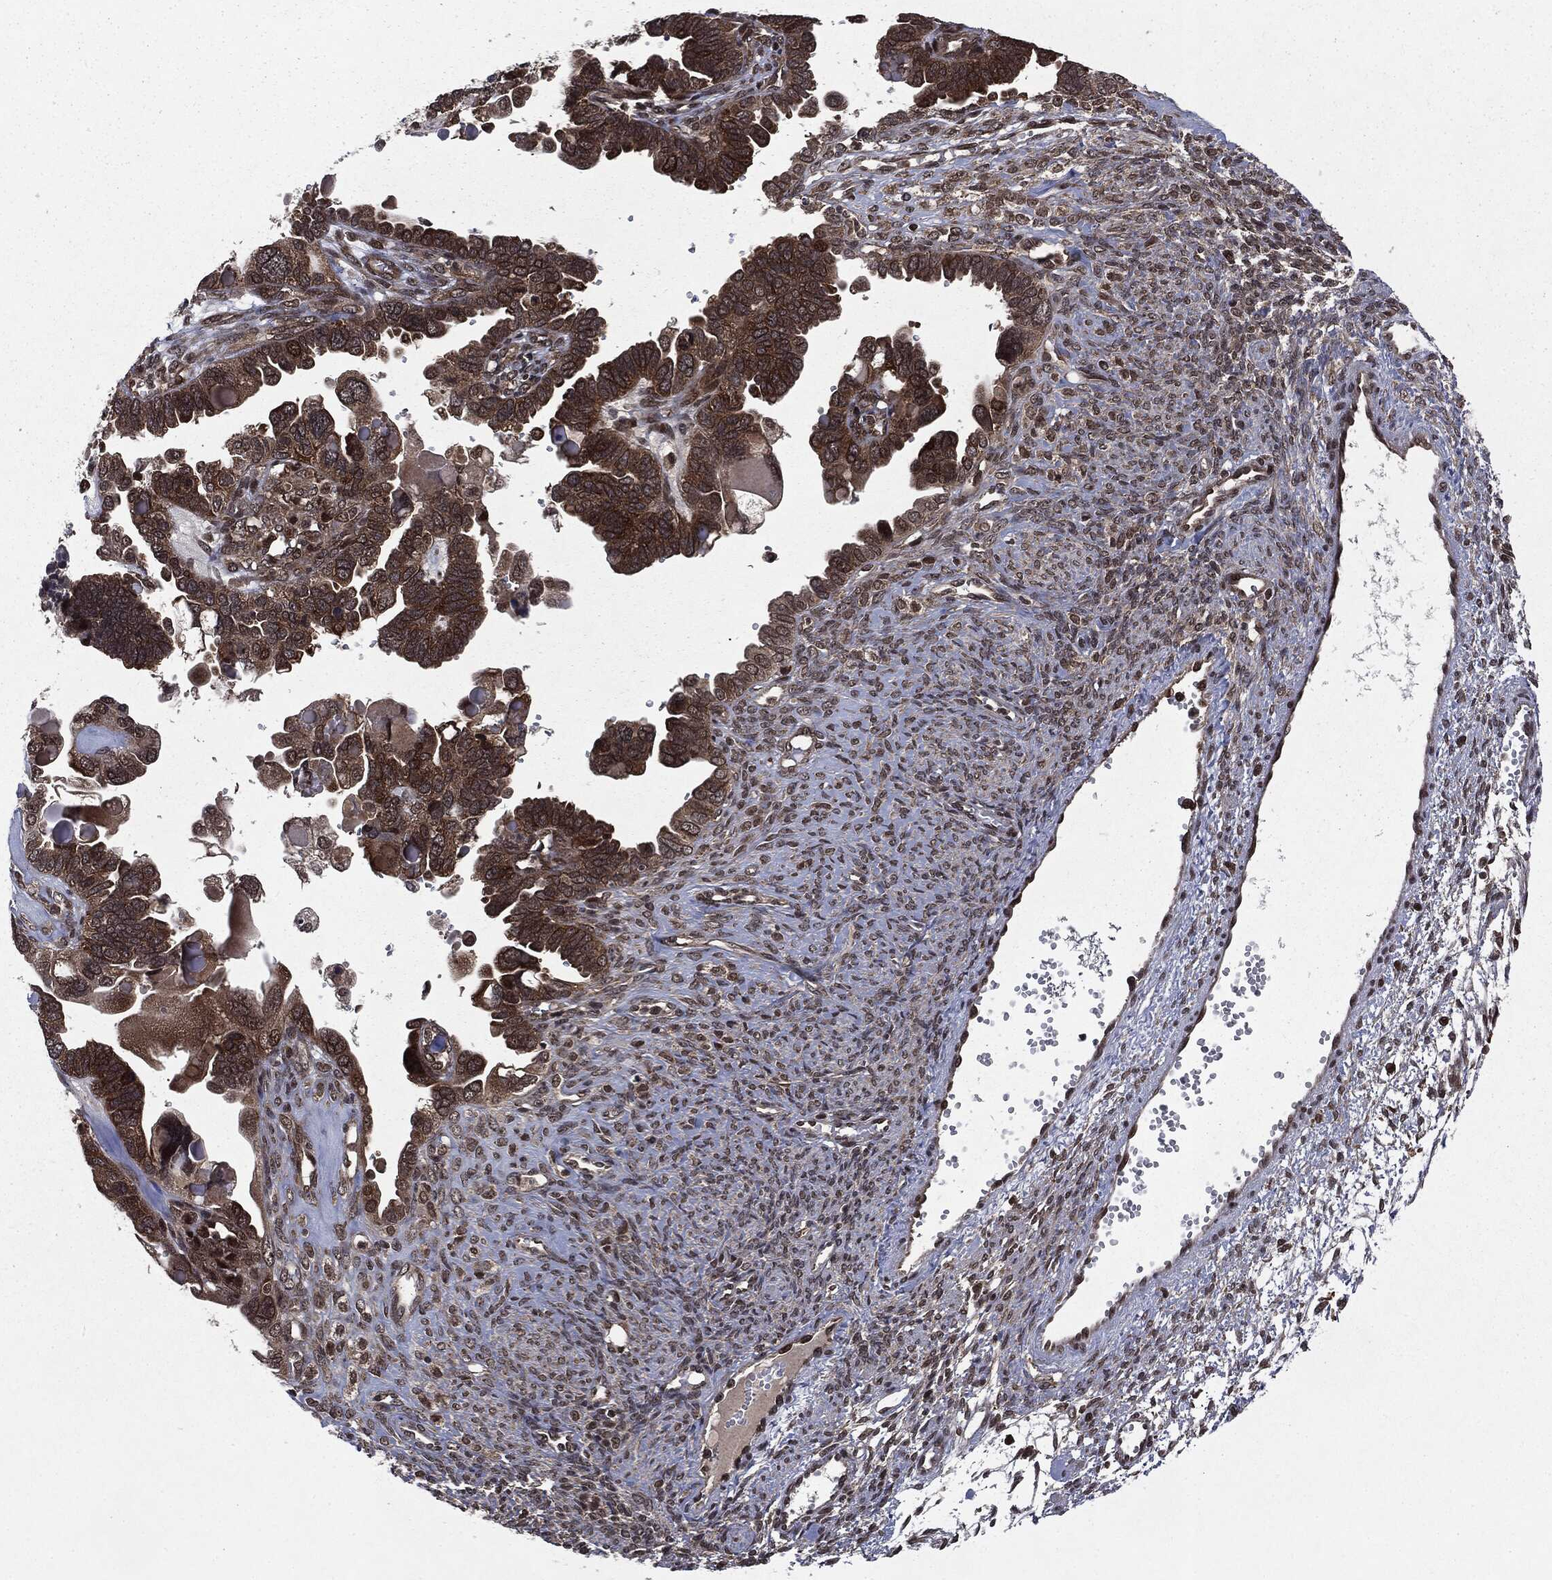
{"staining": {"intensity": "strong", "quantity": ">75%", "location": "cytoplasmic/membranous"}, "tissue": "ovarian cancer", "cell_type": "Tumor cells", "image_type": "cancer", "snomed": [{"axis": "morphology", "description": "Cystadenocarcinoma, serous, NOS"}, {"axis": "topography", "description": "Ovary"}], "caption": "Immunohistochemistry photomicrograph of human serous cystadenocarcinoma (ovarian) stained for a protein (brown), which reveals high levels of strong cytoplasmic/membranous staining in approximately >75% of tumor cells.", "gene": "STAU2", "patient": {"sex": "female", "age": 51}}